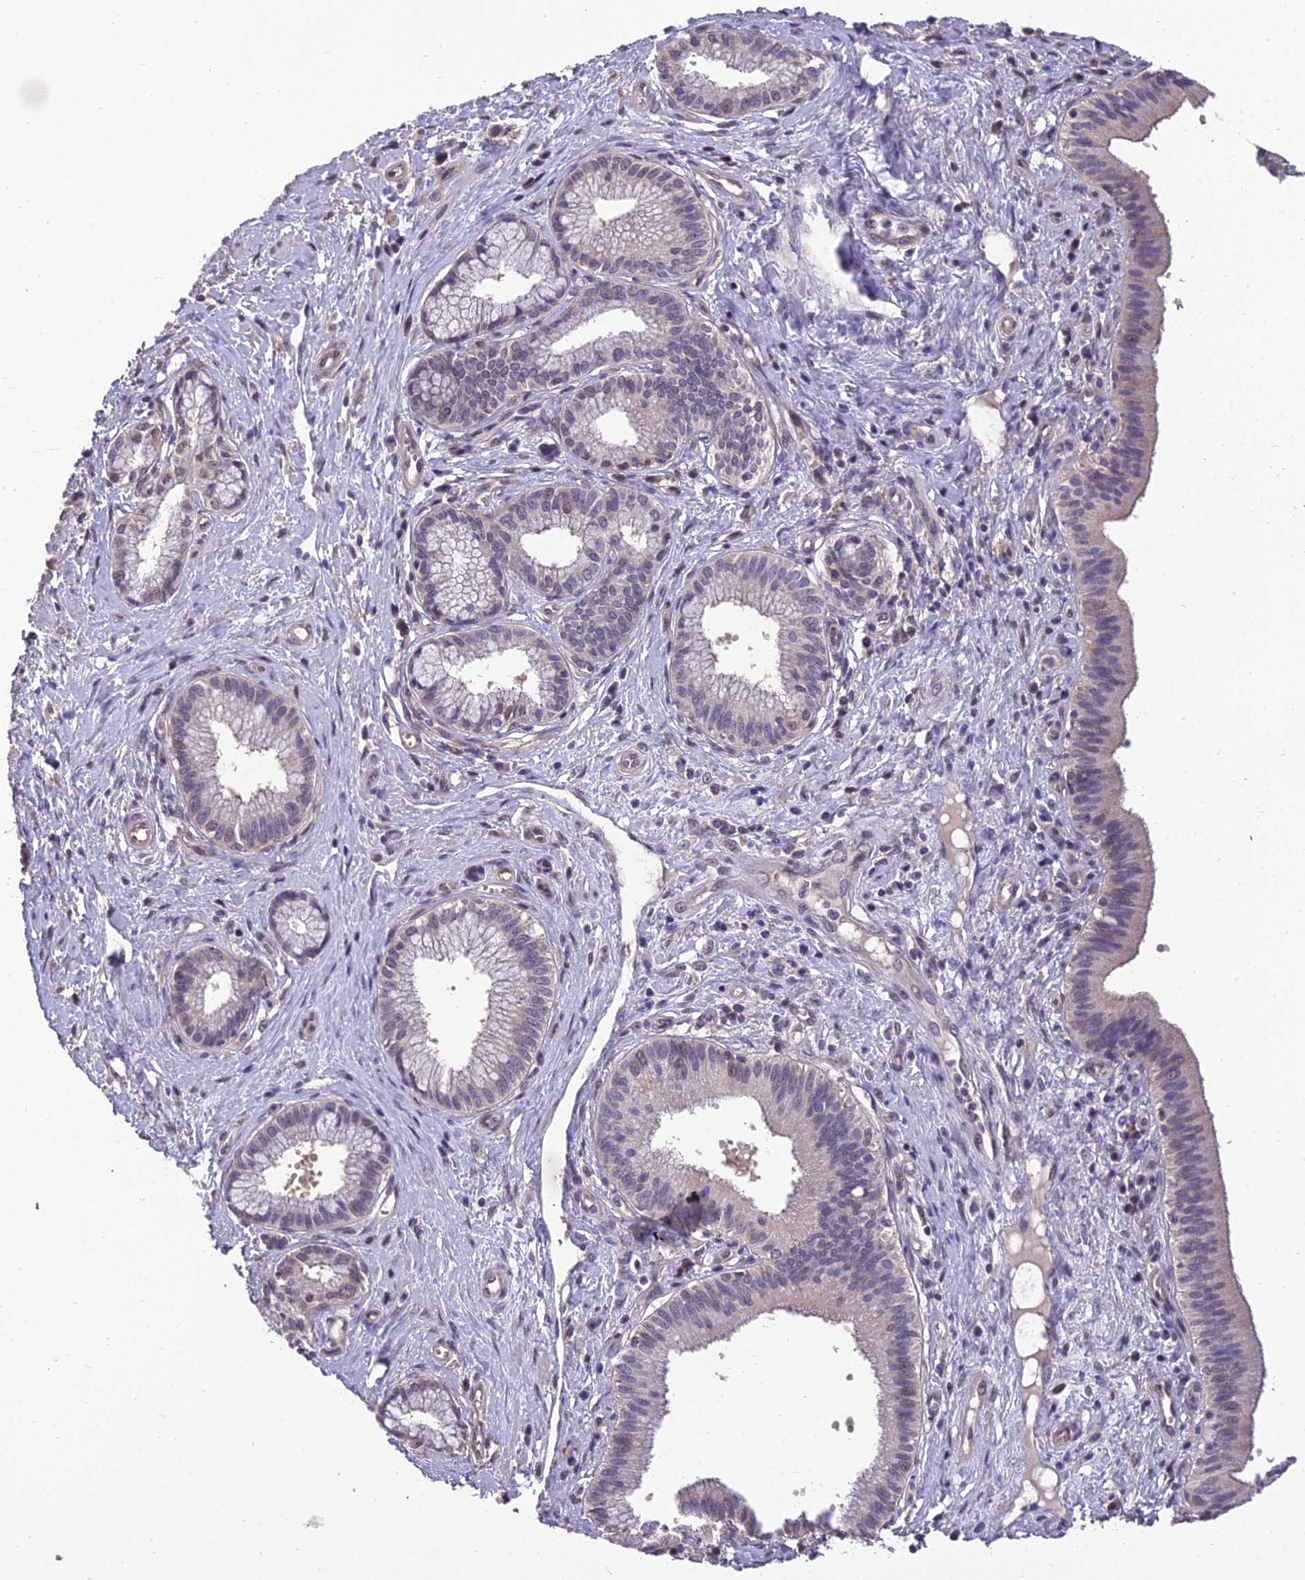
{"staining": {"intensity": "negative", "quantity": "none", "location": "none"}, "tissue": "pancreatic cancer", "cell_type": "Tumor cells", "image_type": "cancer", "snomed": [{"axis": "morphology", "description": "Adenocarcinoma, NOS"}, {"axis": "topography", "description": "Pancreas"}], "caption": "Immunohistochemistry image of neoplastic tissue: human adenocarcinoma (pancreatic) stained with DAB (3,3'-diaminobenzidine) shows no significant protein positivity in tumor cells.", "gene": "GRWD1", "patient": {"sex": "male", "age": 72}}